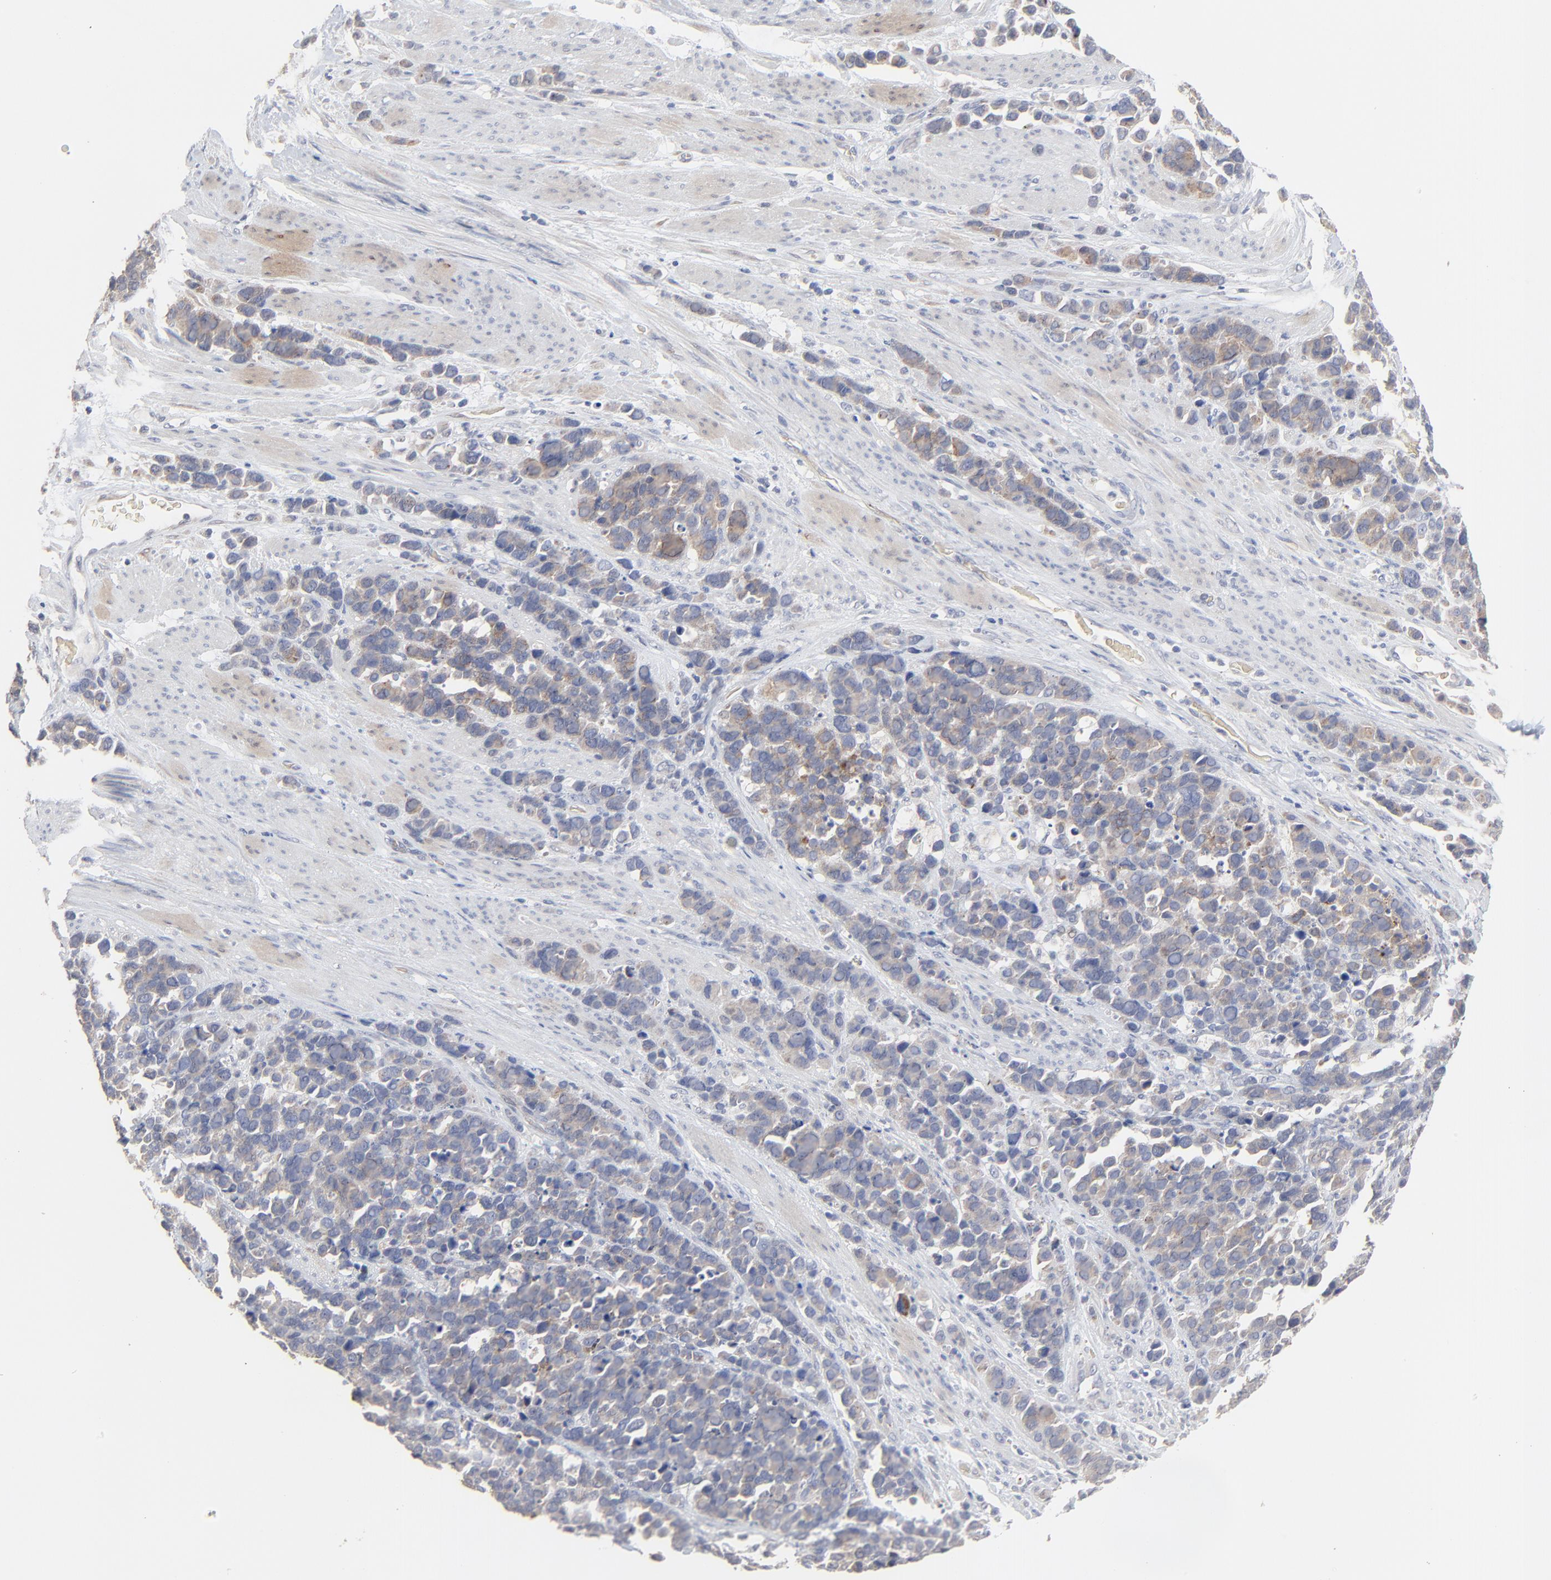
{"staining": {"intensity": "weak", "quantity": "25%-75%", "location": "cytoplasmic/membranous"}, "tissue": "stomach cancer", "cell_type": "Tumor cells", "image_type": "cancer", "snomed": [{"axis": "morphology", "description": "Adenocarcinoma, NOS"}, {"axis": "topography", "description": "Stomach, upper"}], "caption": "There is low levels of weak cytoplasmic/membranous positivity in tumor cells of adenocarcinoma (stomach), as demonstrated by immunohistochemical staining (brown color).", "gene": "FANCB", "patient": {"sex": "male", "age": 71}}